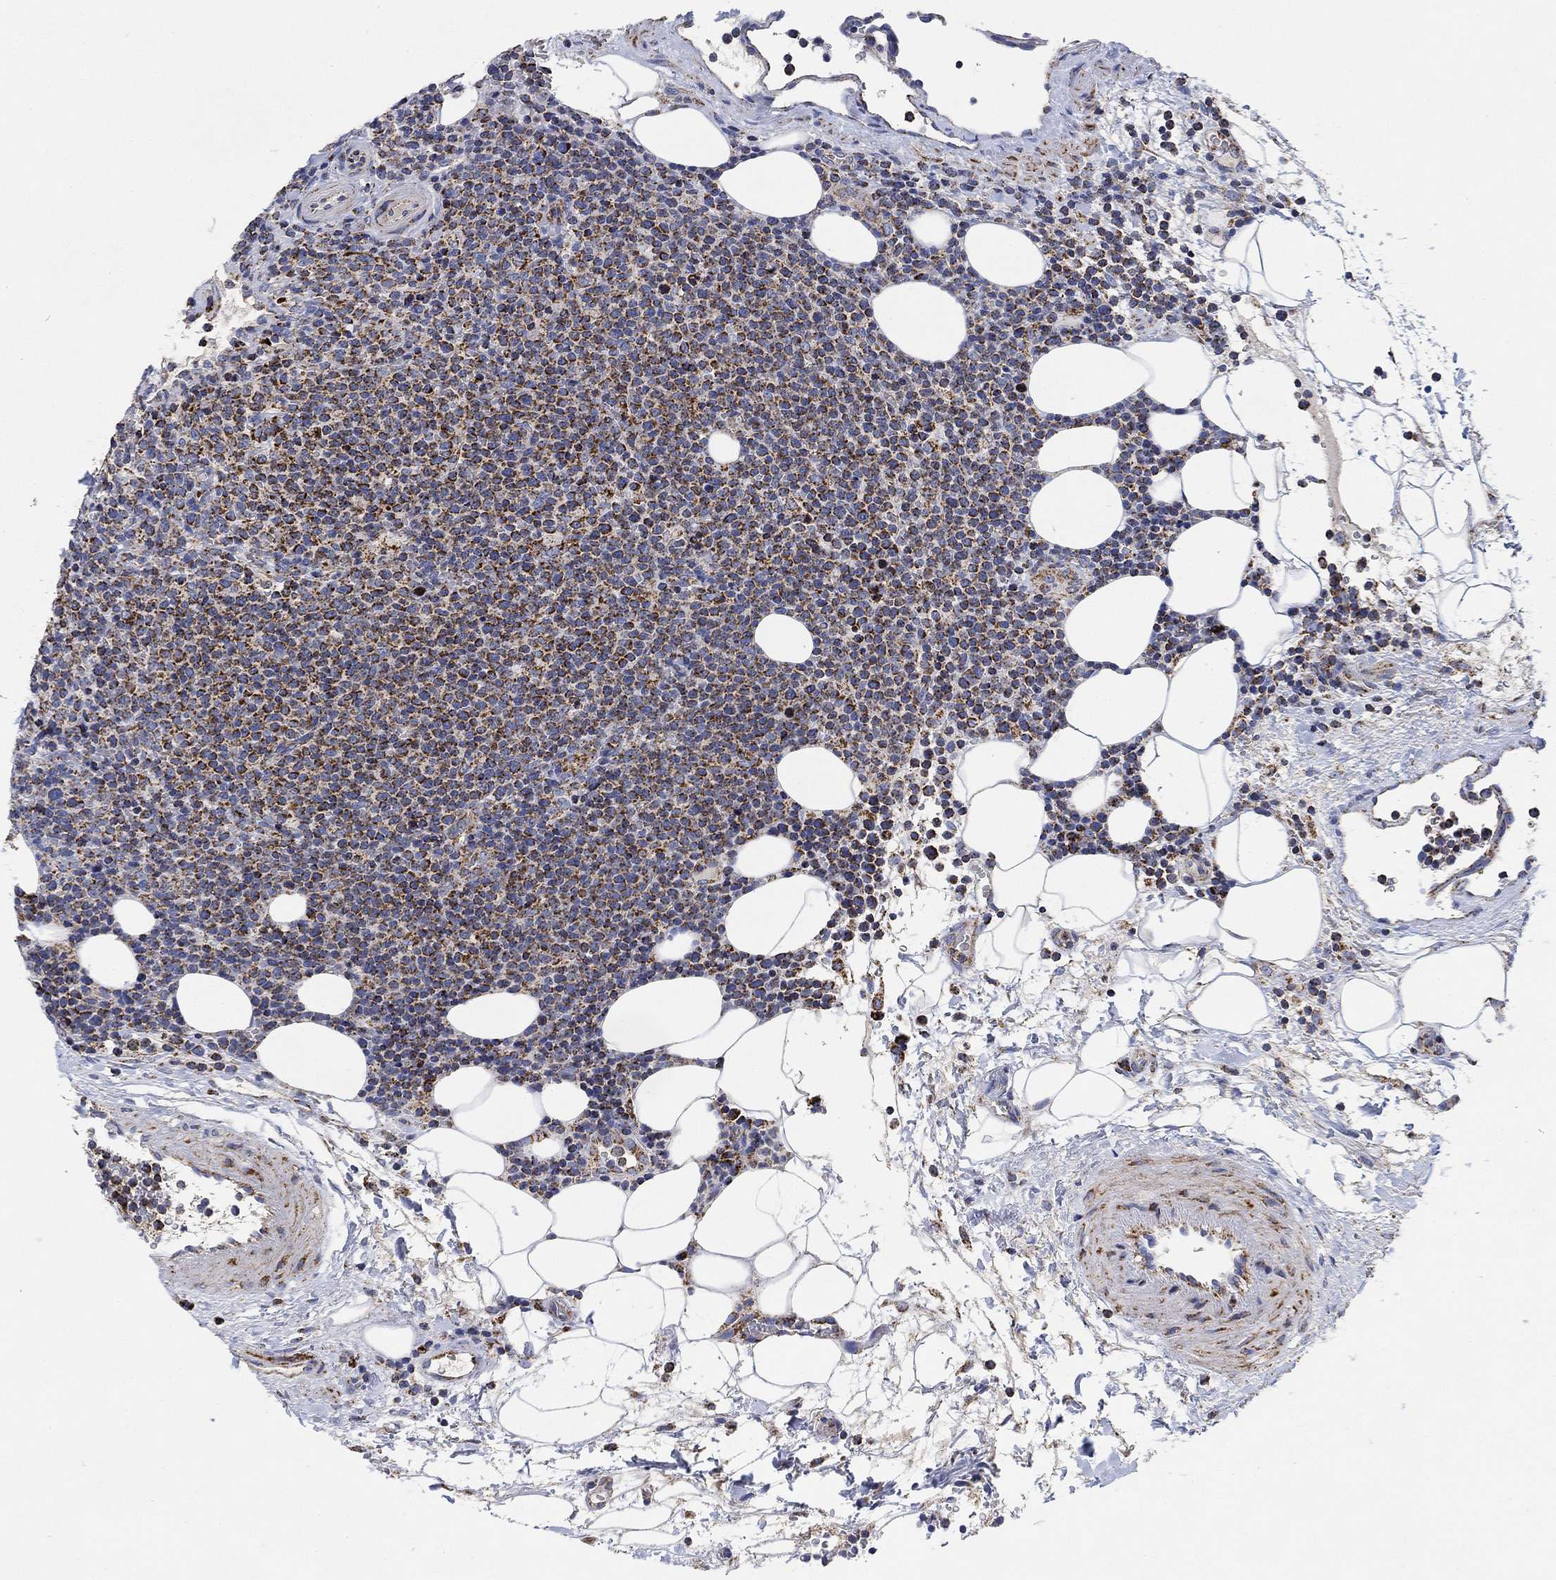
{"staining": {"intensity": "strong", "quantity": "25%-75%", "location": "cytoplasmic/membranous"}, "tissue": "lymphoma", "cell_type": "Tumor cells", "image_type": "cancer", "snomed": [{"axis": "morphology", "description": "Malignant lymphoma, non-Hodgkin's type, High grade"}, {"axis": "topography", "description": "Lymph node"}], "caption": "A histopathology image of human lymphoma stained for a protein shows strong cytoplasmic/membranous brown staining in tumor cells. (Brightfield microscopy of DAB IHC at high magnification).", "gene": "NDUFS3", "patient": {"sex": "male", "age": 61}}